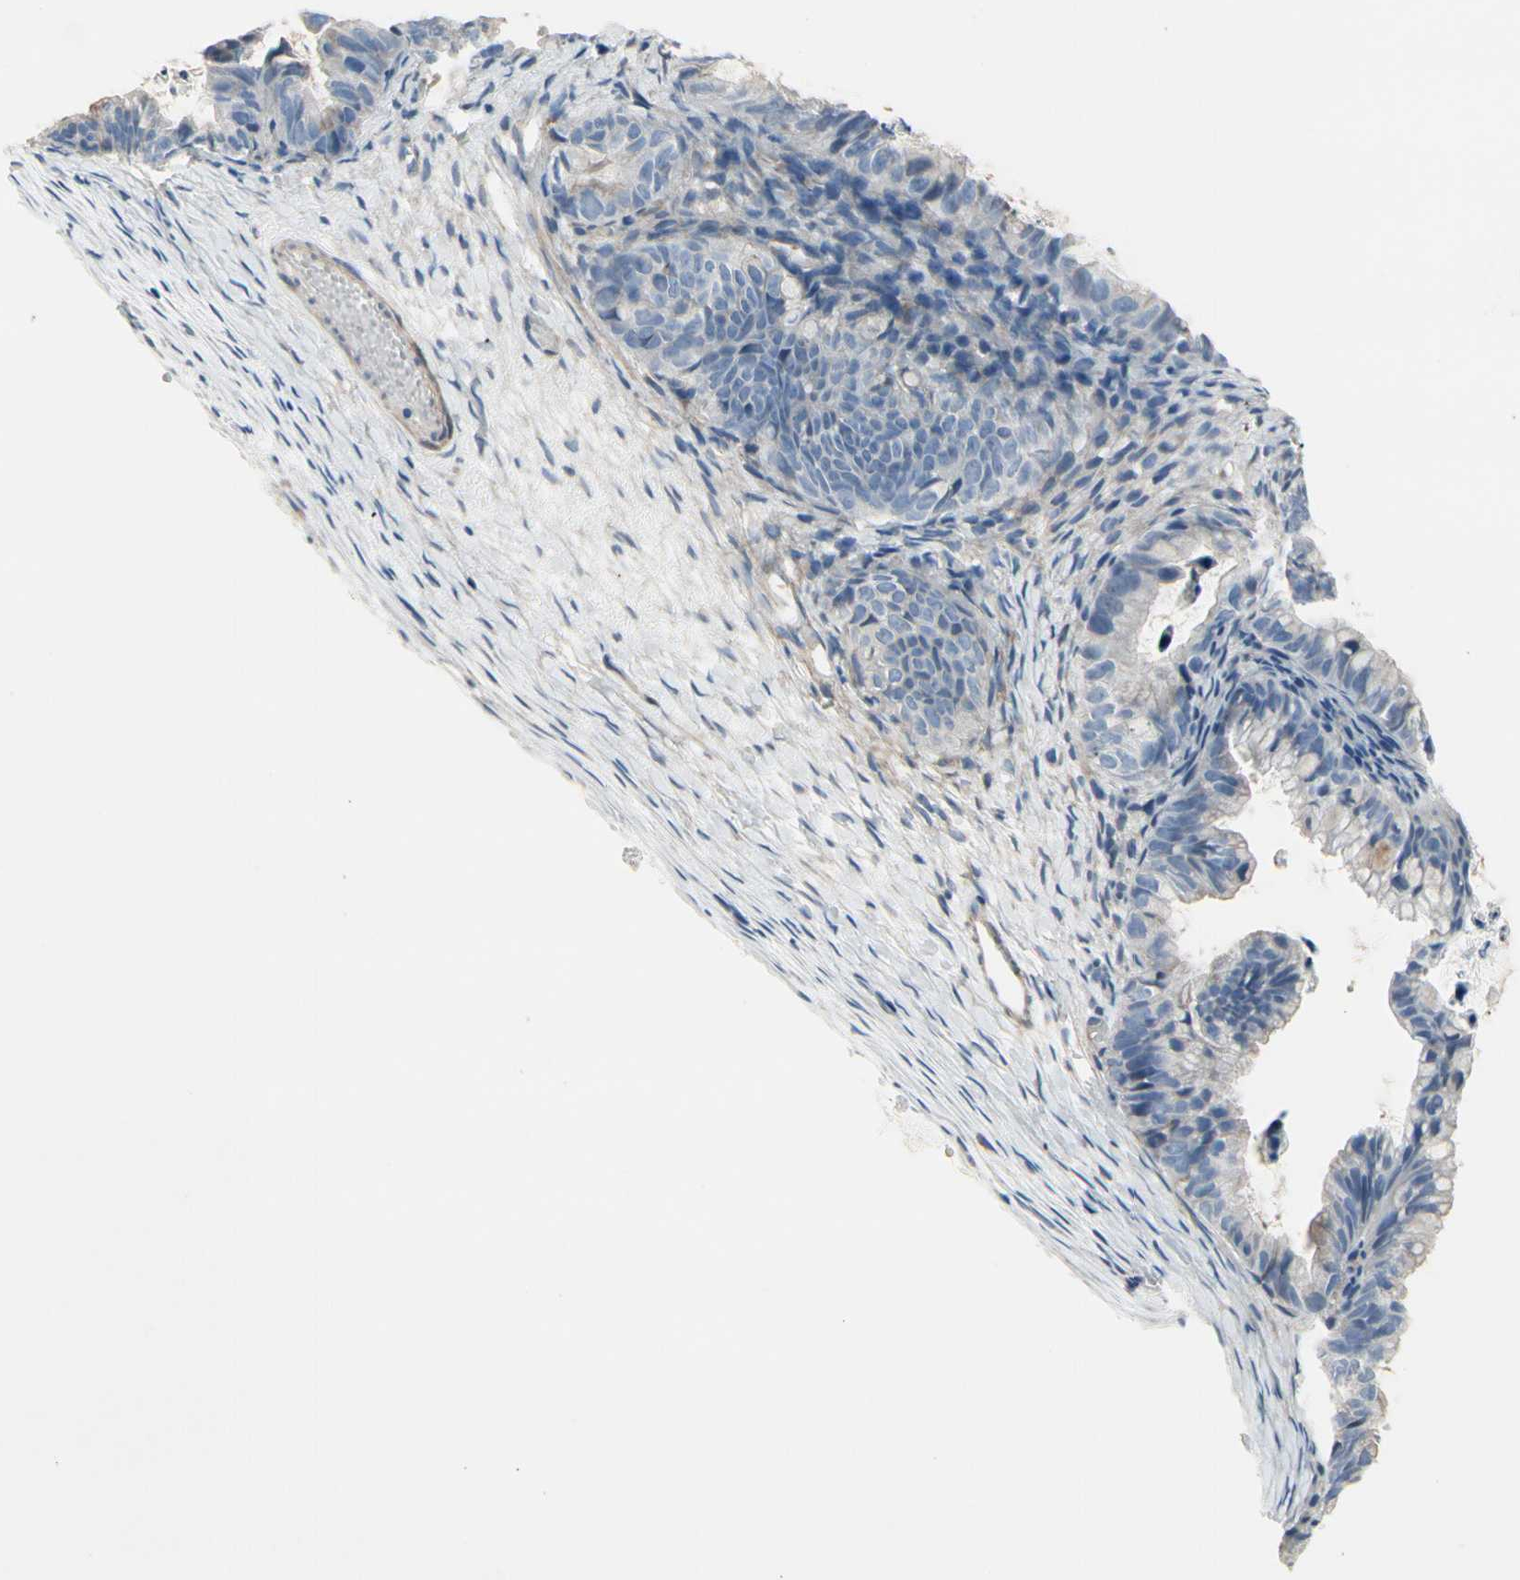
{"staining": {"intensity": "negative", "quantity": "none", "location": "none"}, "tissue": "ovarian cancer", "cell_type": "Tumor cells", "image_type": "cancer", "snomed": [{"axis": "morphology", "description": "Cystadenocarcinoma, mucinous, NOS"}, {"axis": "topography", "description": "Ovary"}], "caption": "High power microscopy image of an IHC image of mucinous cystadenocarcinoma (ovarian), revealing no significant positivity in tumor cells. (DAB IHC, high magnification).", "gene": "MAP2", "patient": {"sex": "female", "age": 36}}